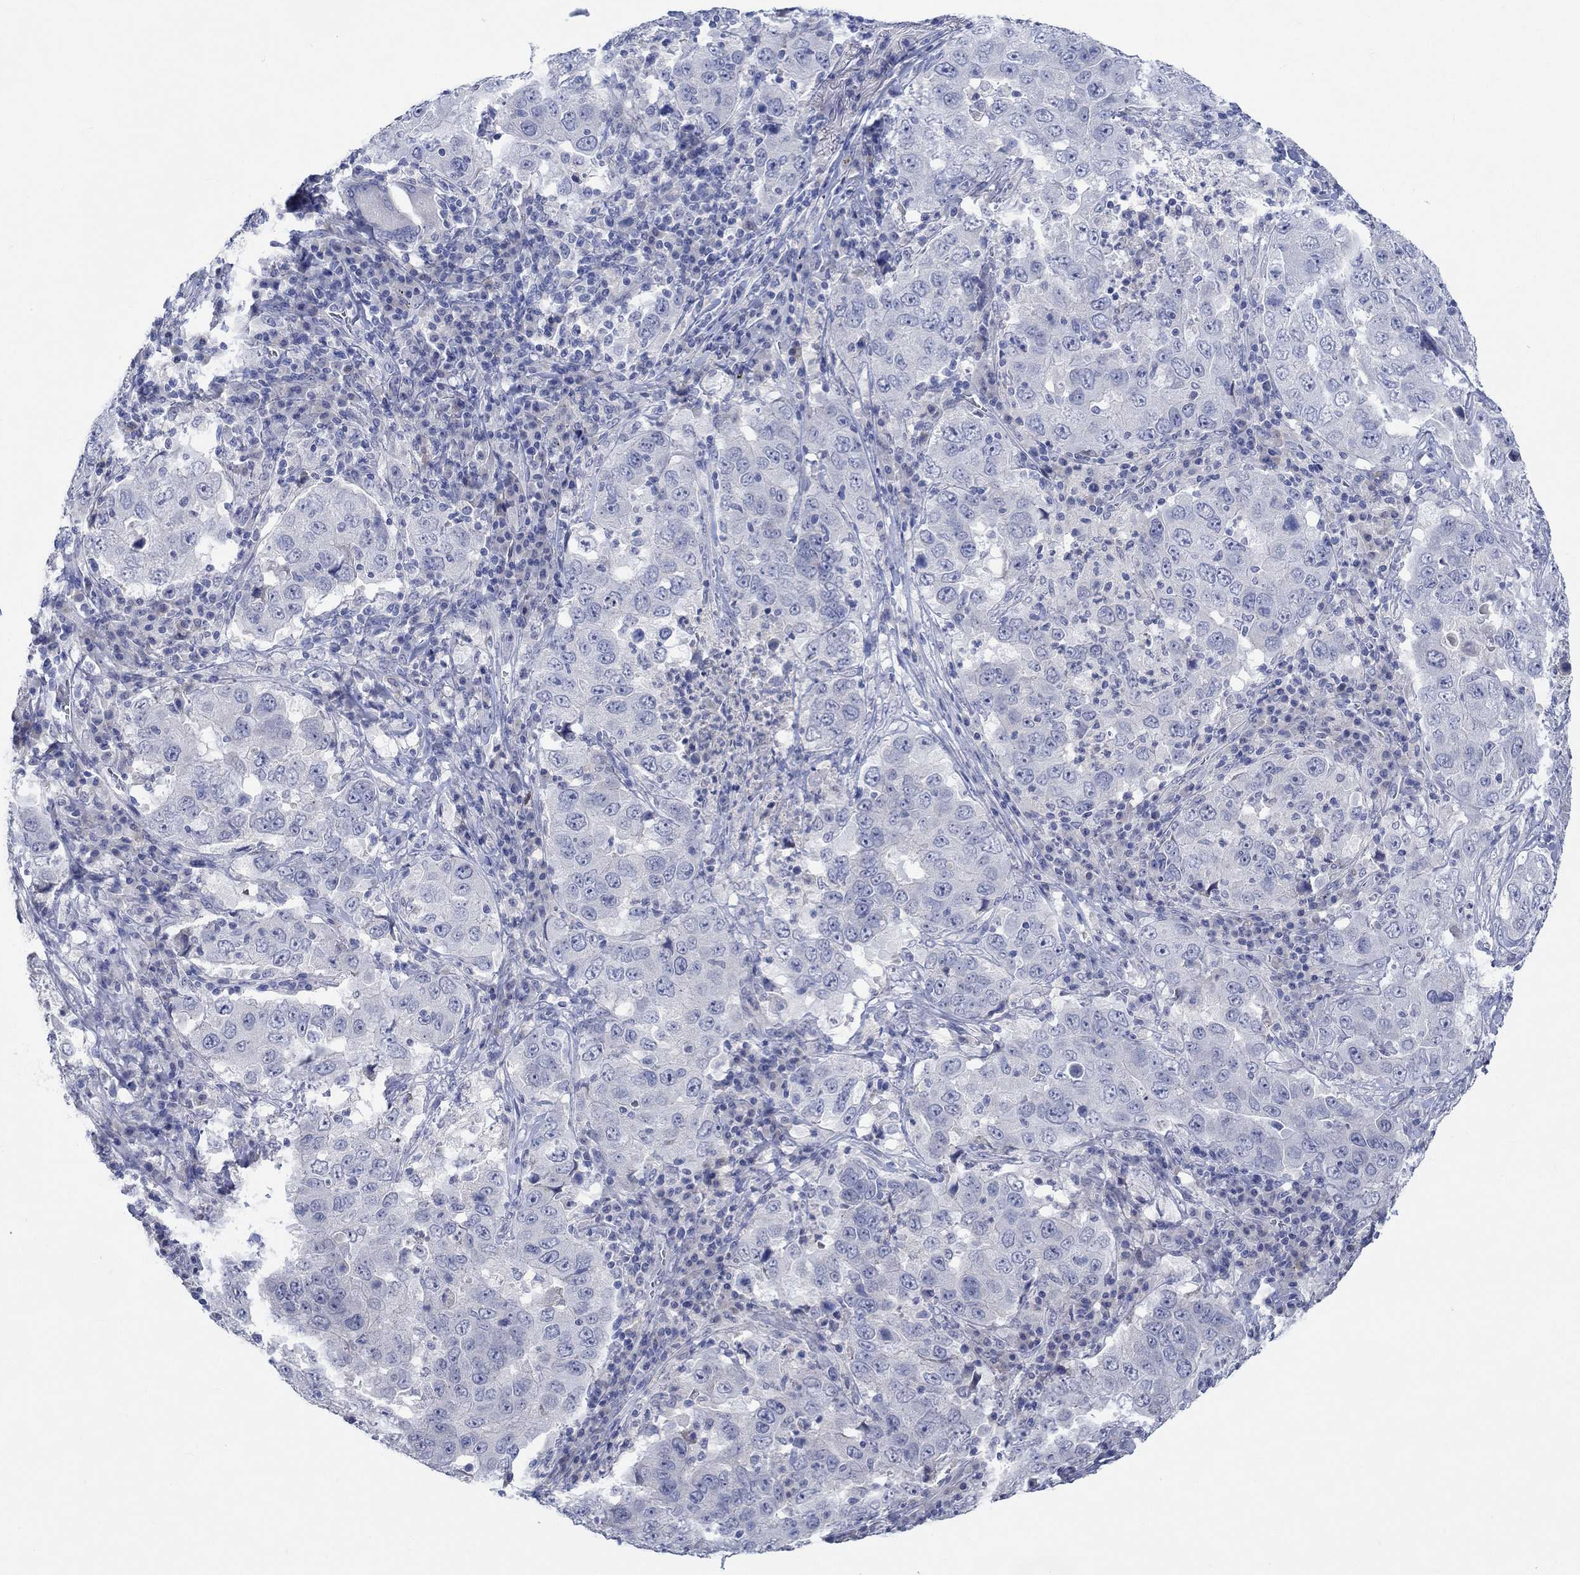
{"staining": {"intensity": "negative", "quantity": "none", "location": "none"}, "tissue": "lung cancer", "cell_type": "Tumor cells", "image_type": "cancer", "snomed": [{"axis": "morphology", "description": "Adenocarcinoma, NOS"}, {"axis": "topography", "description": "Lung"}], "caption": "Lung adenocarcinoma was stained to show a protein in brown. There is no significant expression in tumor cells. The staining was performed using DAB to visualize the protein expression in brown, while the nuclei were stained in blue with hematoxylin (Magnification: 20x).", "gene": "DLK1", "patient": {"sex": "male", "age": 73}}